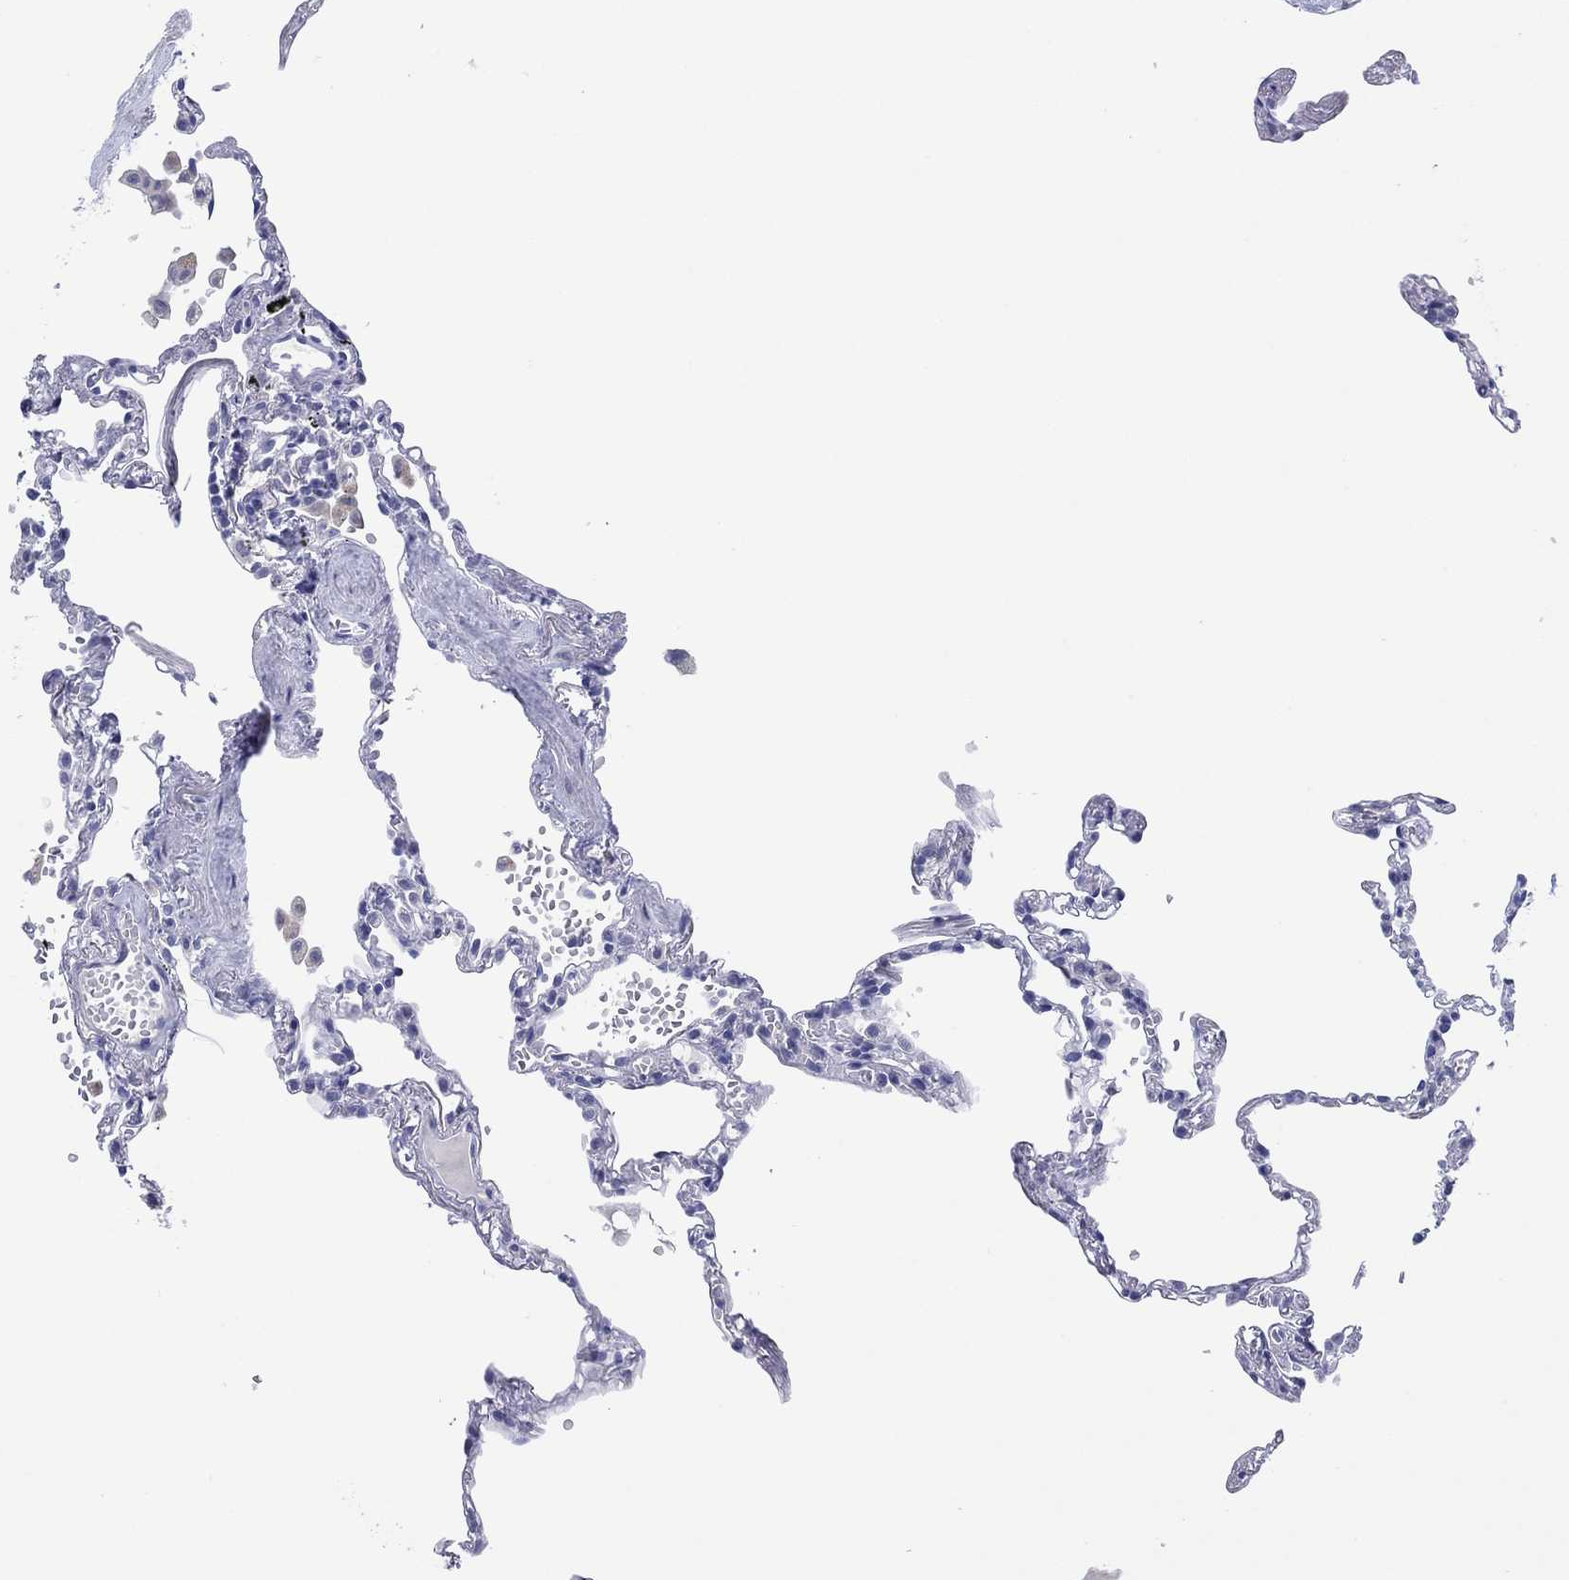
{"staining": {"intensity": "negative", "quantity": "none", "location": "none"}, "tissue": "lung", "cell_type": "Alveolar cells", "image_type": "normal", "snomed": [{"axis": "morphology", "description": "Normal tissue, NOS"}, {"axis": "topography", "description": "Lung"}], "caption": "IHC image of benign human lung stained for a protein (brown), which demonstrates no expression in alveolar cells.", "gene": "HDC", "patient": {"sex": "male", "age": 78}}